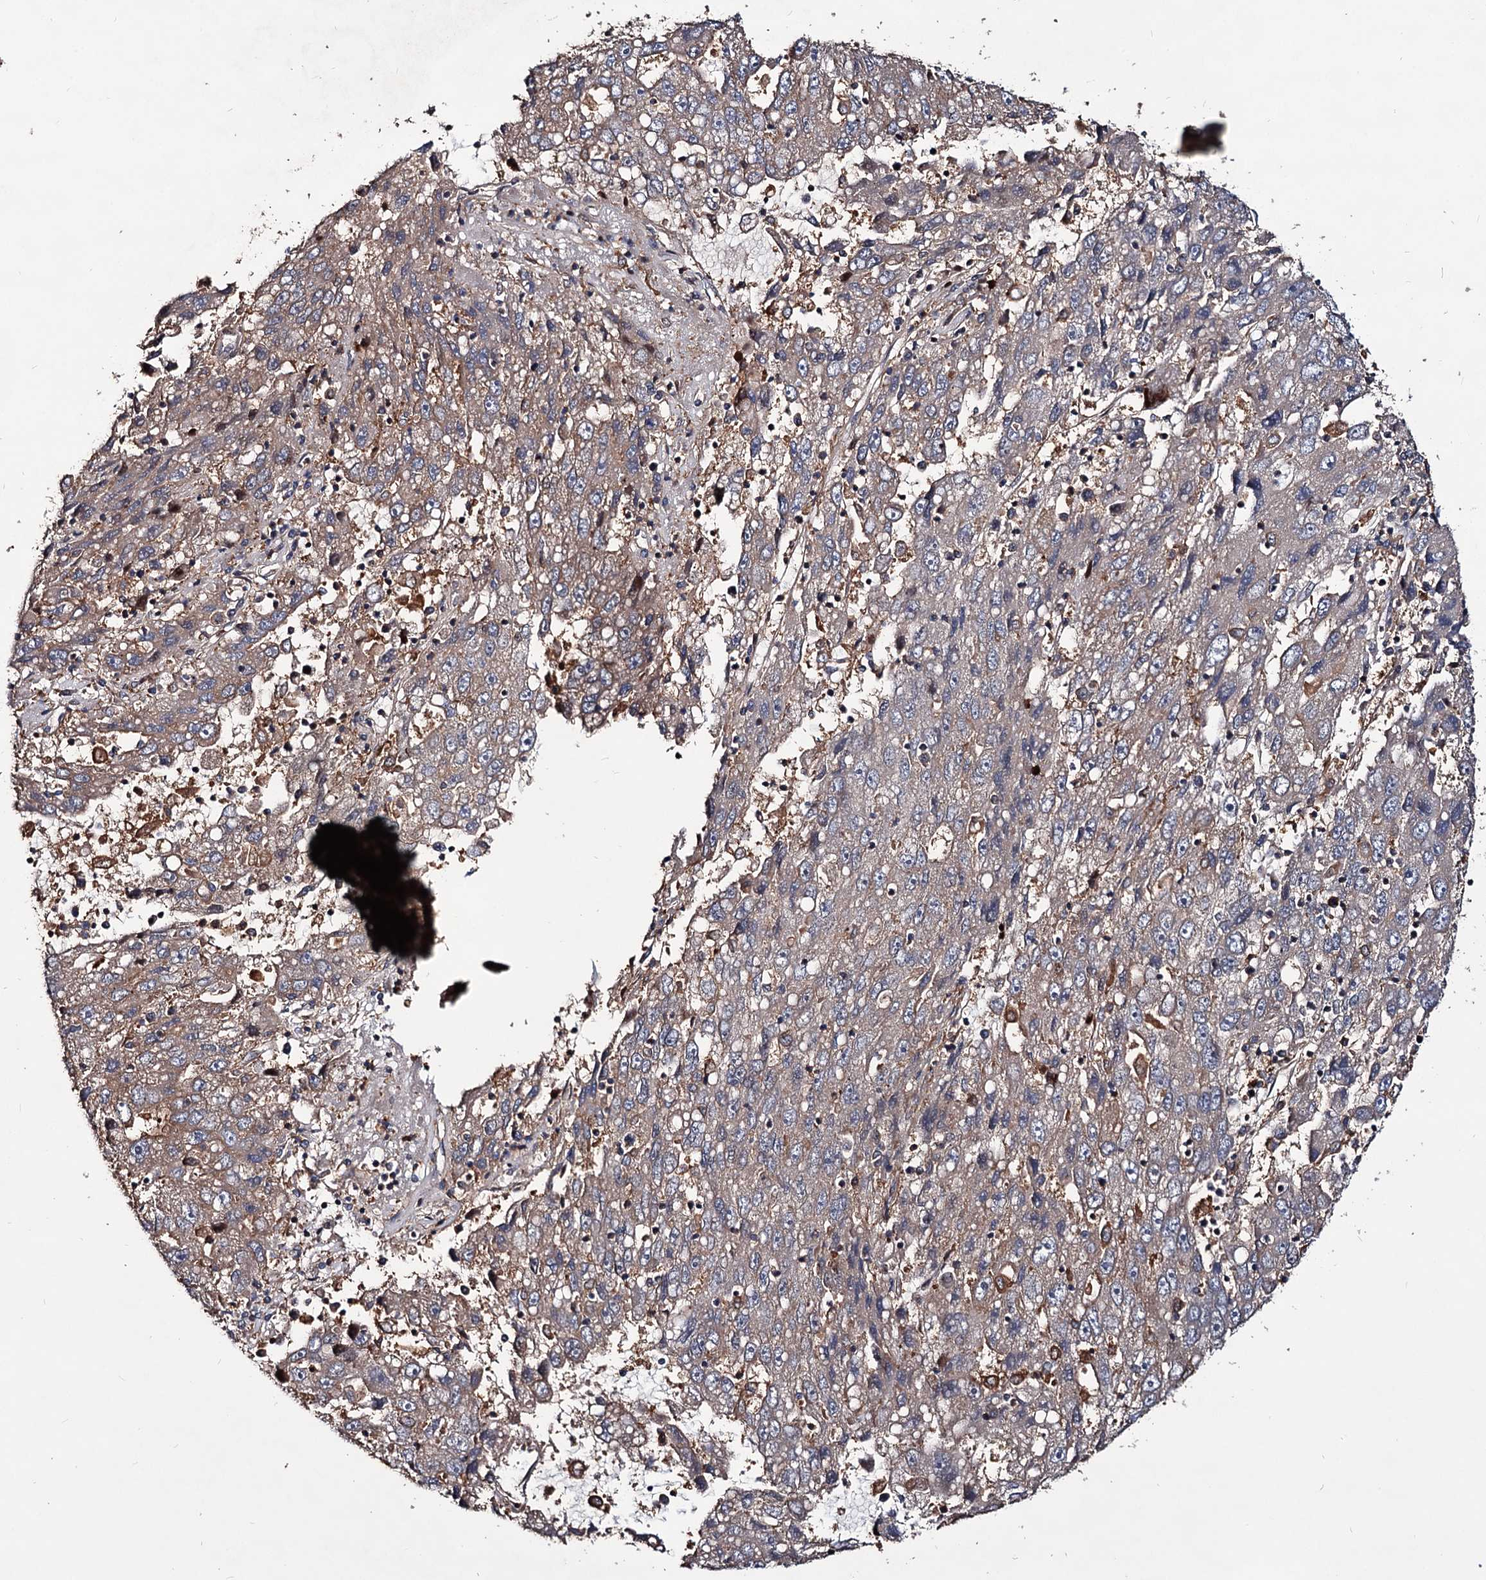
{"staining": {"intensity": "weak", "quantity": ">75%", "location": "cytoplasmic/membranous"}, "tissue": "liver cancer", "cell_type": "Tumor cells", "image_type": "cancer", "snomed": [{"axis": "morphology", "description": "Carcinoma, Hepatocellular, NOS"}, {"axis": "topography", "description": "Liver"}], "caption": "Protein staining demonstrates weak cytoplasmic/membranous staining in about >75% of tumor cells in liver cancer (hepatocellular carcinoma).", "gene": "GRIP1", "patient": {"sex": "male", "age": 49}}